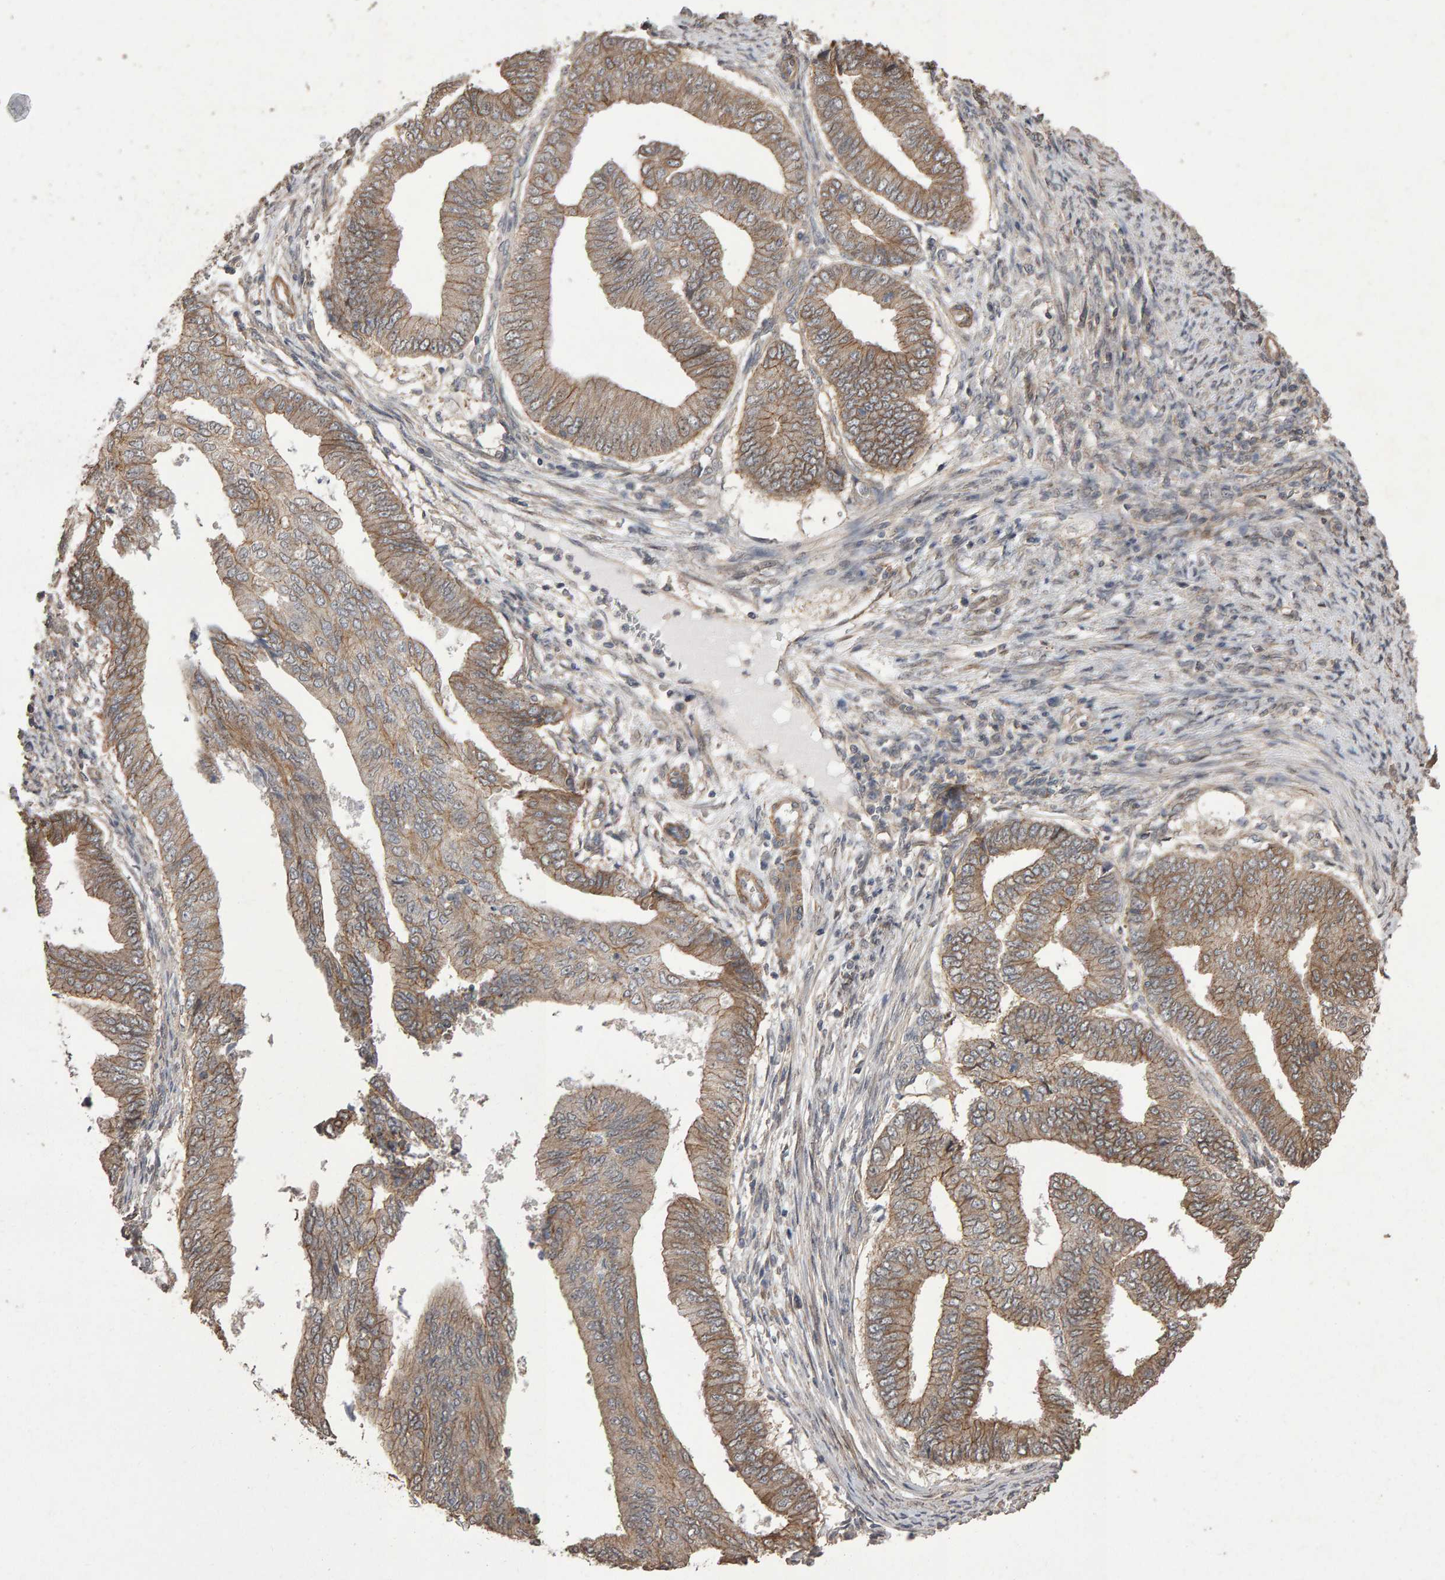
{"staining": {"intensity": "moderate", "quantity": ">75%", "location": "cytoplasmic/membranous"}, "tissue": "endometrial cancer", "cell_type": "Tumor cells", "image_type": "cancer", "snomed": [{"axis": "morphology", "description": "Polyp, NOS"}, {"axis": "morphology", "description": "Adenocarcinoma, NOS"}, {"axis": "morphology", "description": "Adenoma, NOS"}, {"axis": "topography", "description": "Endometrium"}], "caption": "There is medium levels of moderate cytoplasmic/membranous expression in tumor cells of endometrial cancer, as demonstrated by immunohistochemical staining (brown color).", "gene": "SCRIB", "patient": {"sex": "female", "age": 79}}